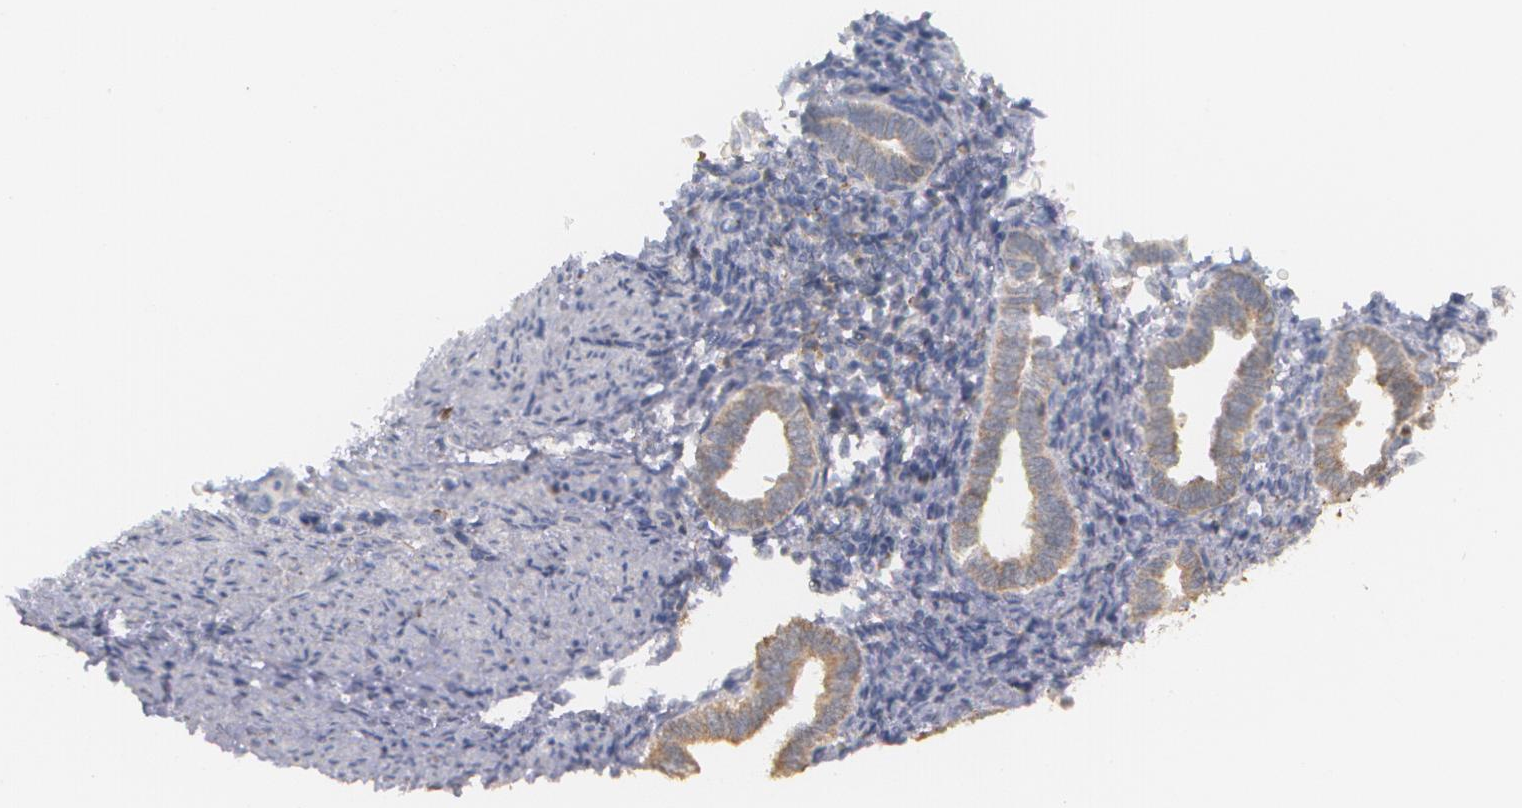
{"staining": {"intensity": "moderate", "quantity": "25%-75%", "location": "cytoplasmic/membranous"}, "tissue": "endometrium", "cell_type": "Cells in endometrial stroma", "image_type": "normal", "snomed": [{"axis": "morphology", "description": "Normal tissue, NOS"}, {"axis": "topography", "description": "Endometrium"}], "caption": "This is a micrograph of immunohistochemistry (IHC) staining of unremarkable endometrium, which shows moderate expression in the cytoplasmic/membranous of cells in endometrial stroma.", "gene": "MTHFD1", "patient": {"sex": "female", "age": 36}}